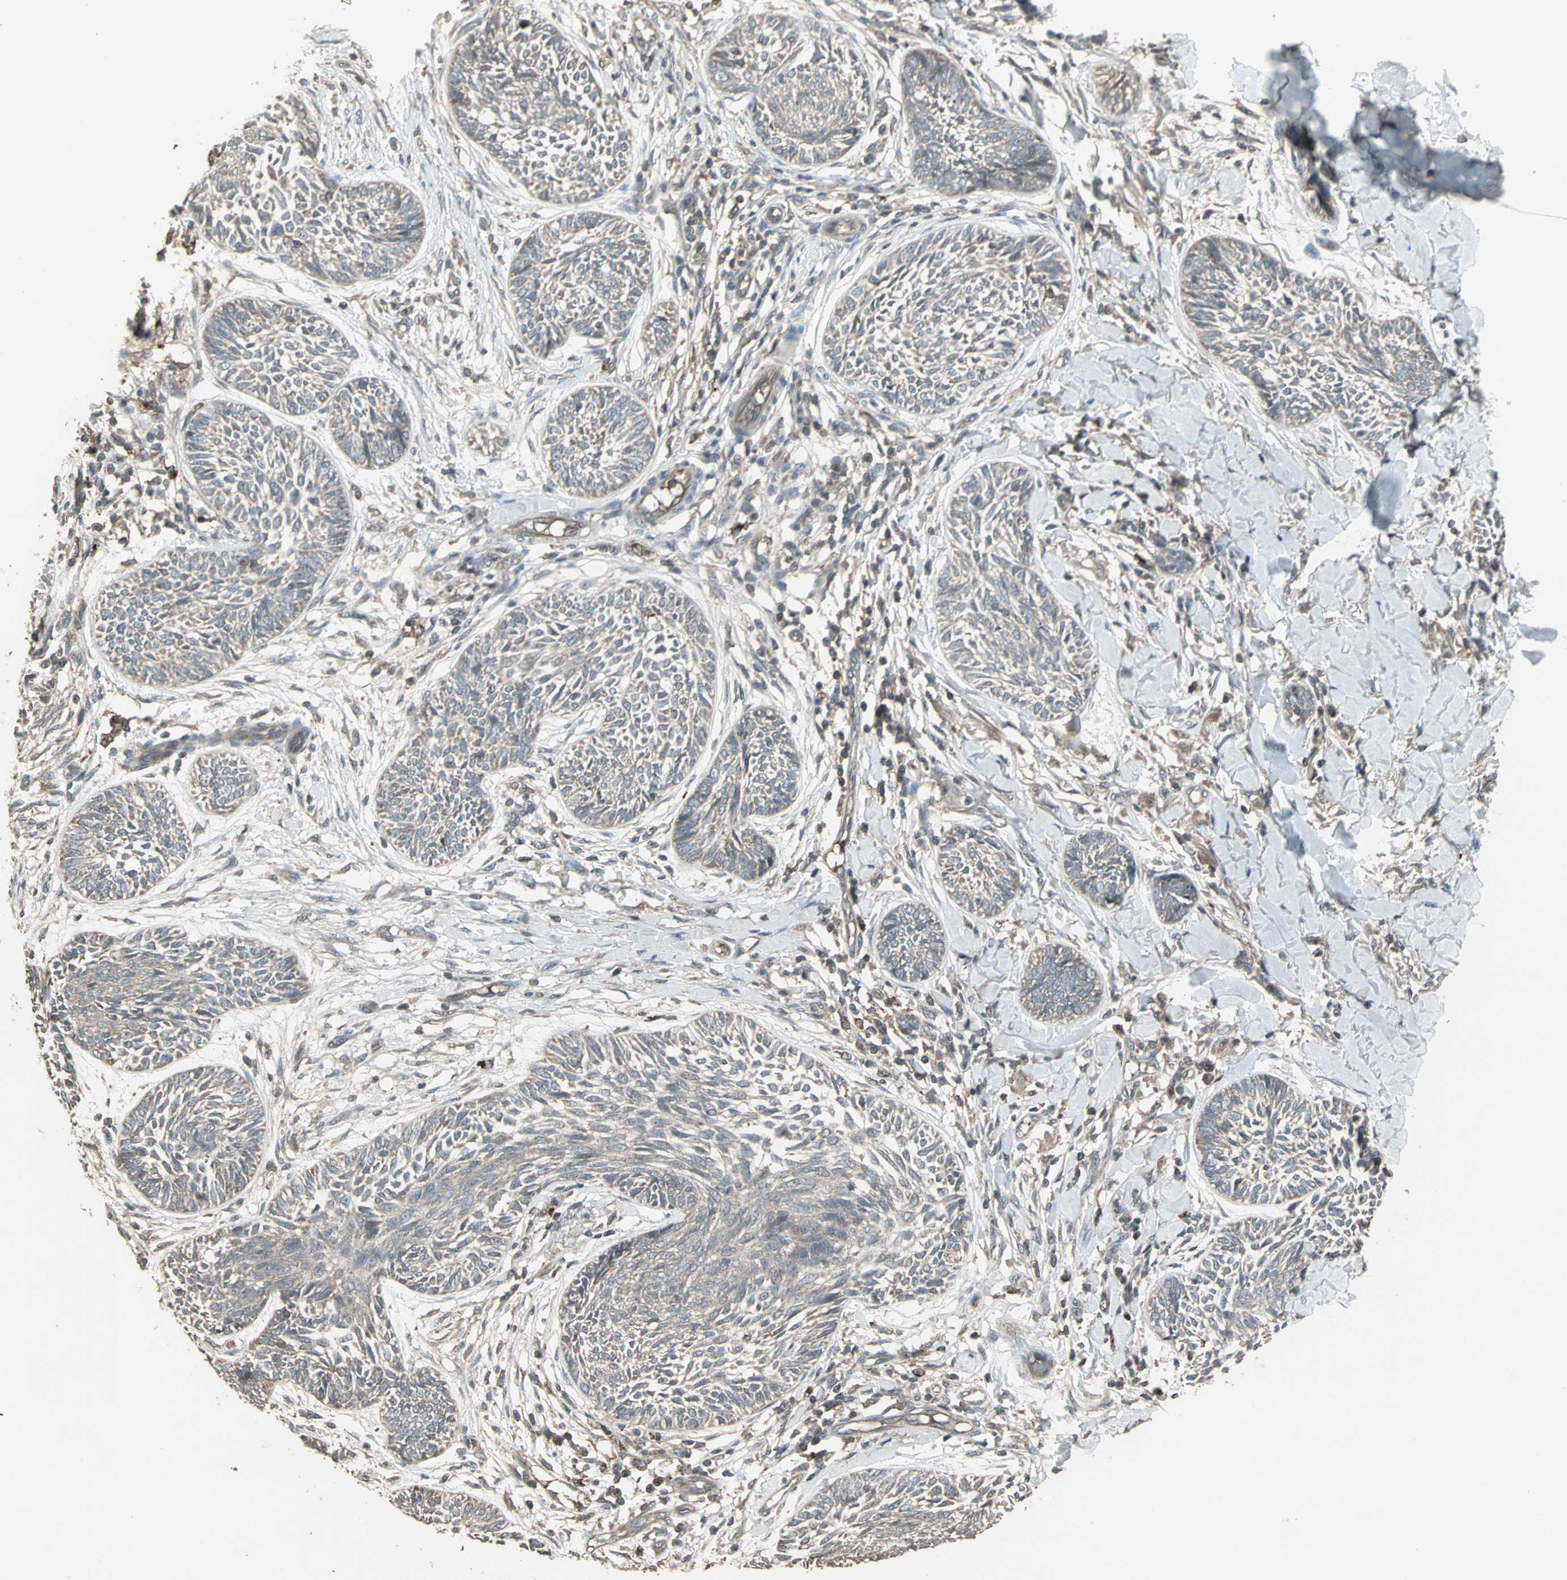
{"staining": {"intensity": "weak", "quantity": ">75%", "location": "cytoplasmic/membranous"}, "tissue": "skin cancer", "cell_type": "Tumor cells", "image_type": "cancer", "snomed": [{"axis": "morphology", "description": "Papilloma, NOS"}, {"axis": "morphology", "description": "Basal cell carcinoma"}, {"axis": "topography", "description": "Skin"}], "caption": "The image displays a brown stain indicating the presence of a protein in the cytoplasmic/membranous of tumor cells in skin basal cell carcinoma. (DAB (3,3'-diaminobenzidine) IHC, brown staining for protein, blue staining for nuclei).", "gene": "UBAC1", "patient": {"sex": "male", "age": 87}}